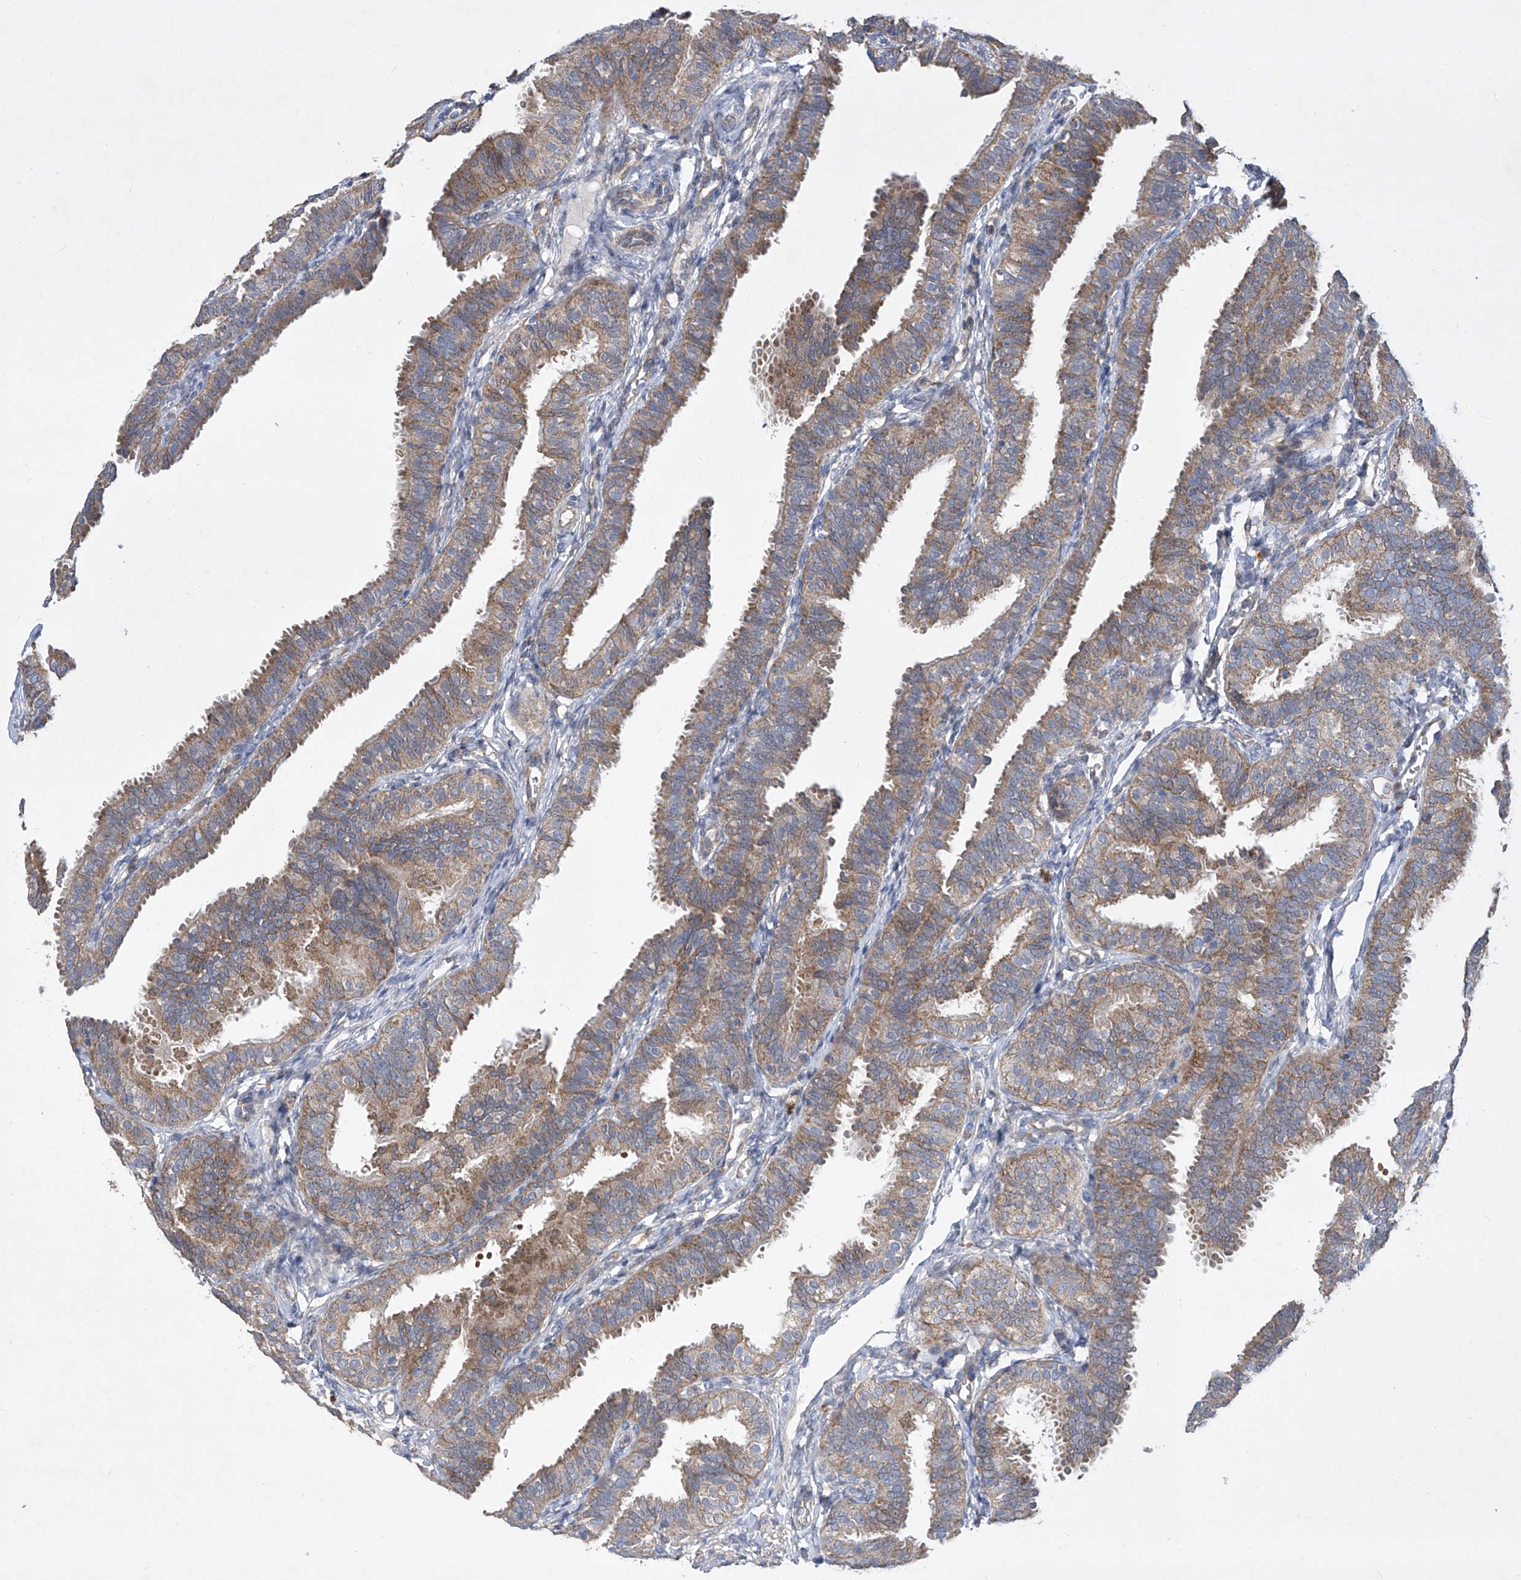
{"staining": {"intensity": "weak", "quantity": ">75%", "location": "cytoplasmic/membranous"}, "tissue": "fallopian tube", "cell_type": "Glandular cells", "image_type": "normal", "snomed": [{"axis": "morphology", "description": "Normal tissue, NOS"}, {"axis": "topography", "description": "Fallopian tube"}], "caption": "Weak cytoplasmic/membranous protein expression is appreciated in approximately >75% of glandular cells in fallopian tube. (DAB = brown stain, brightfield microscopy at high magnification).", "gene": "COQ3", "patient": {"sex": "female", "age": 35}}